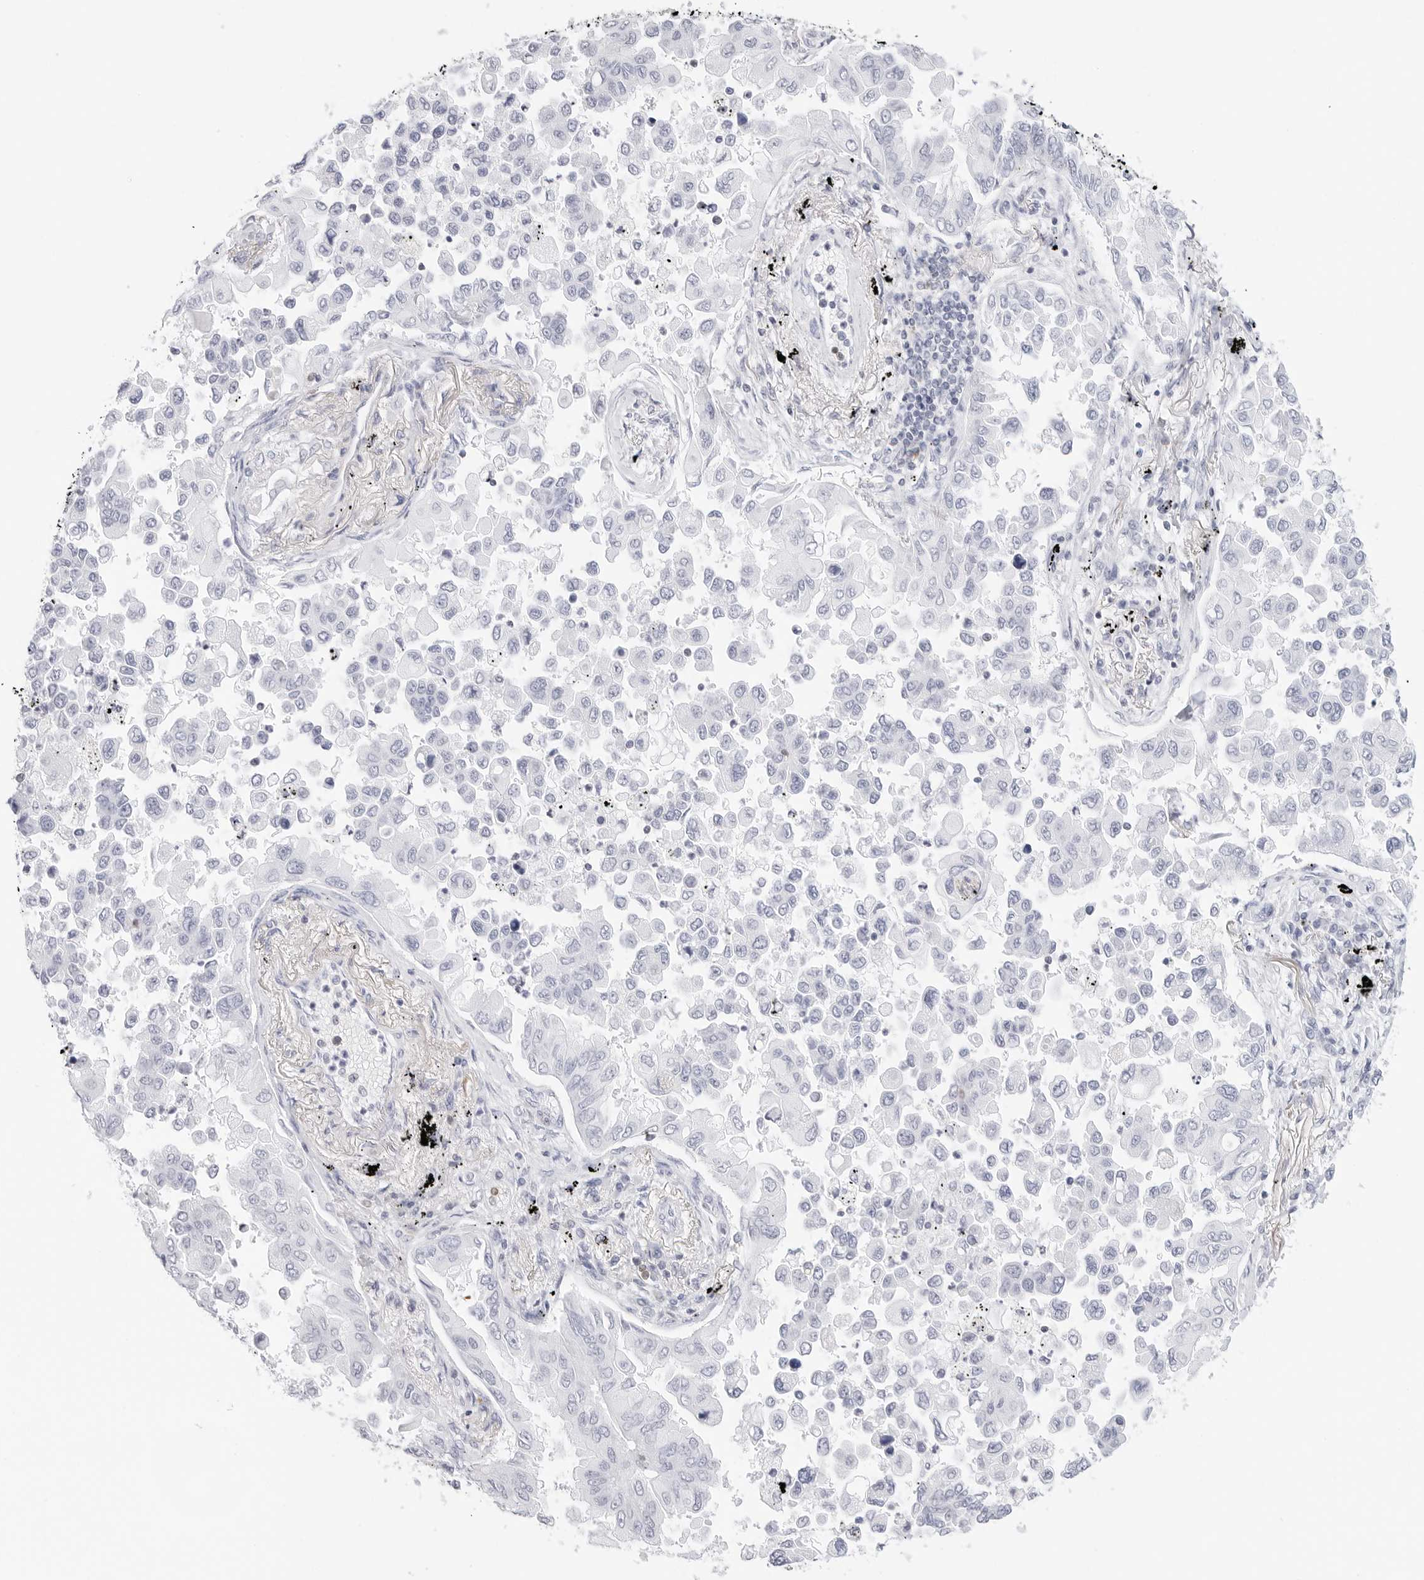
{"staining": {"intensity": "negative", "quantity": "none", "location": "none"}, "tissue": "lung cancer", "cell_type": "Tumor cells", "image_type": "cancer", "snomed": [{"axis": "morphology", "description": "Adenocarcinoma, NOS"}, {"axis": "topography", "description": "Lung"}], "caption": "A photomicrograph of adenocarcinoma (lung) stained for a protein reveals no brown staining in tumor cells.", "gene": "SLC9A3R1", "patient": {"sex": "female", "age": 67}}